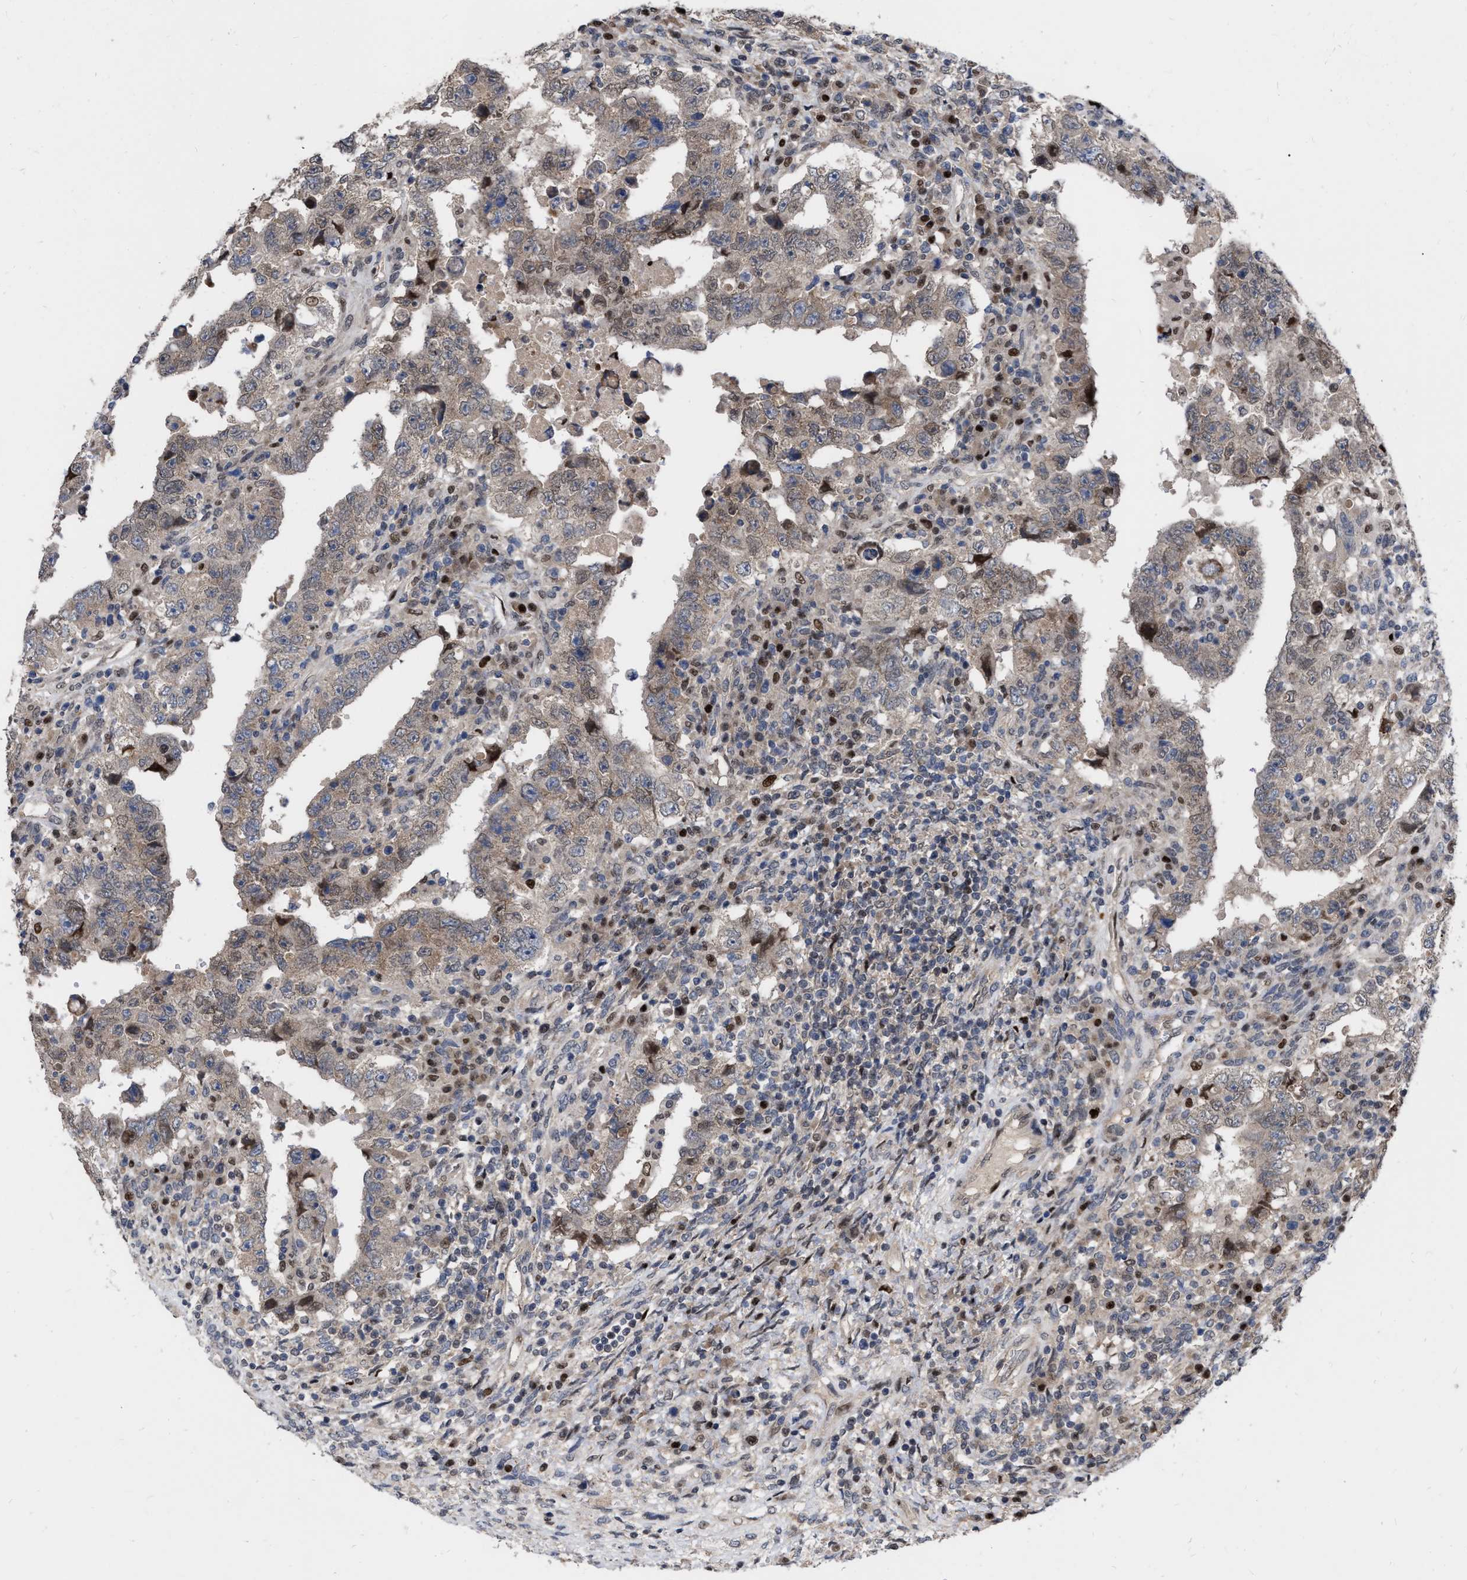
{"staining": {"intensity": "weak", "quantity": ">75%", "location": "cytoplasmic/membranous"}, "tissue": "testis cancer", "cell_type": "Tumor cells", "image_type": "cancer", "snomed": [{"axis": "morphology", "description": "Carcinoma, Embryonal, NOS"}, {"axis": "topography", "description": "Testis"}], "caption": "This is an image of IHC staining of testis embryonal carcinoma, which shows weak positivity in the cytoplasmic/membranous of tumor cells.", "gene": "MDM4", "patient": {"sex": "male", "age": 26}}